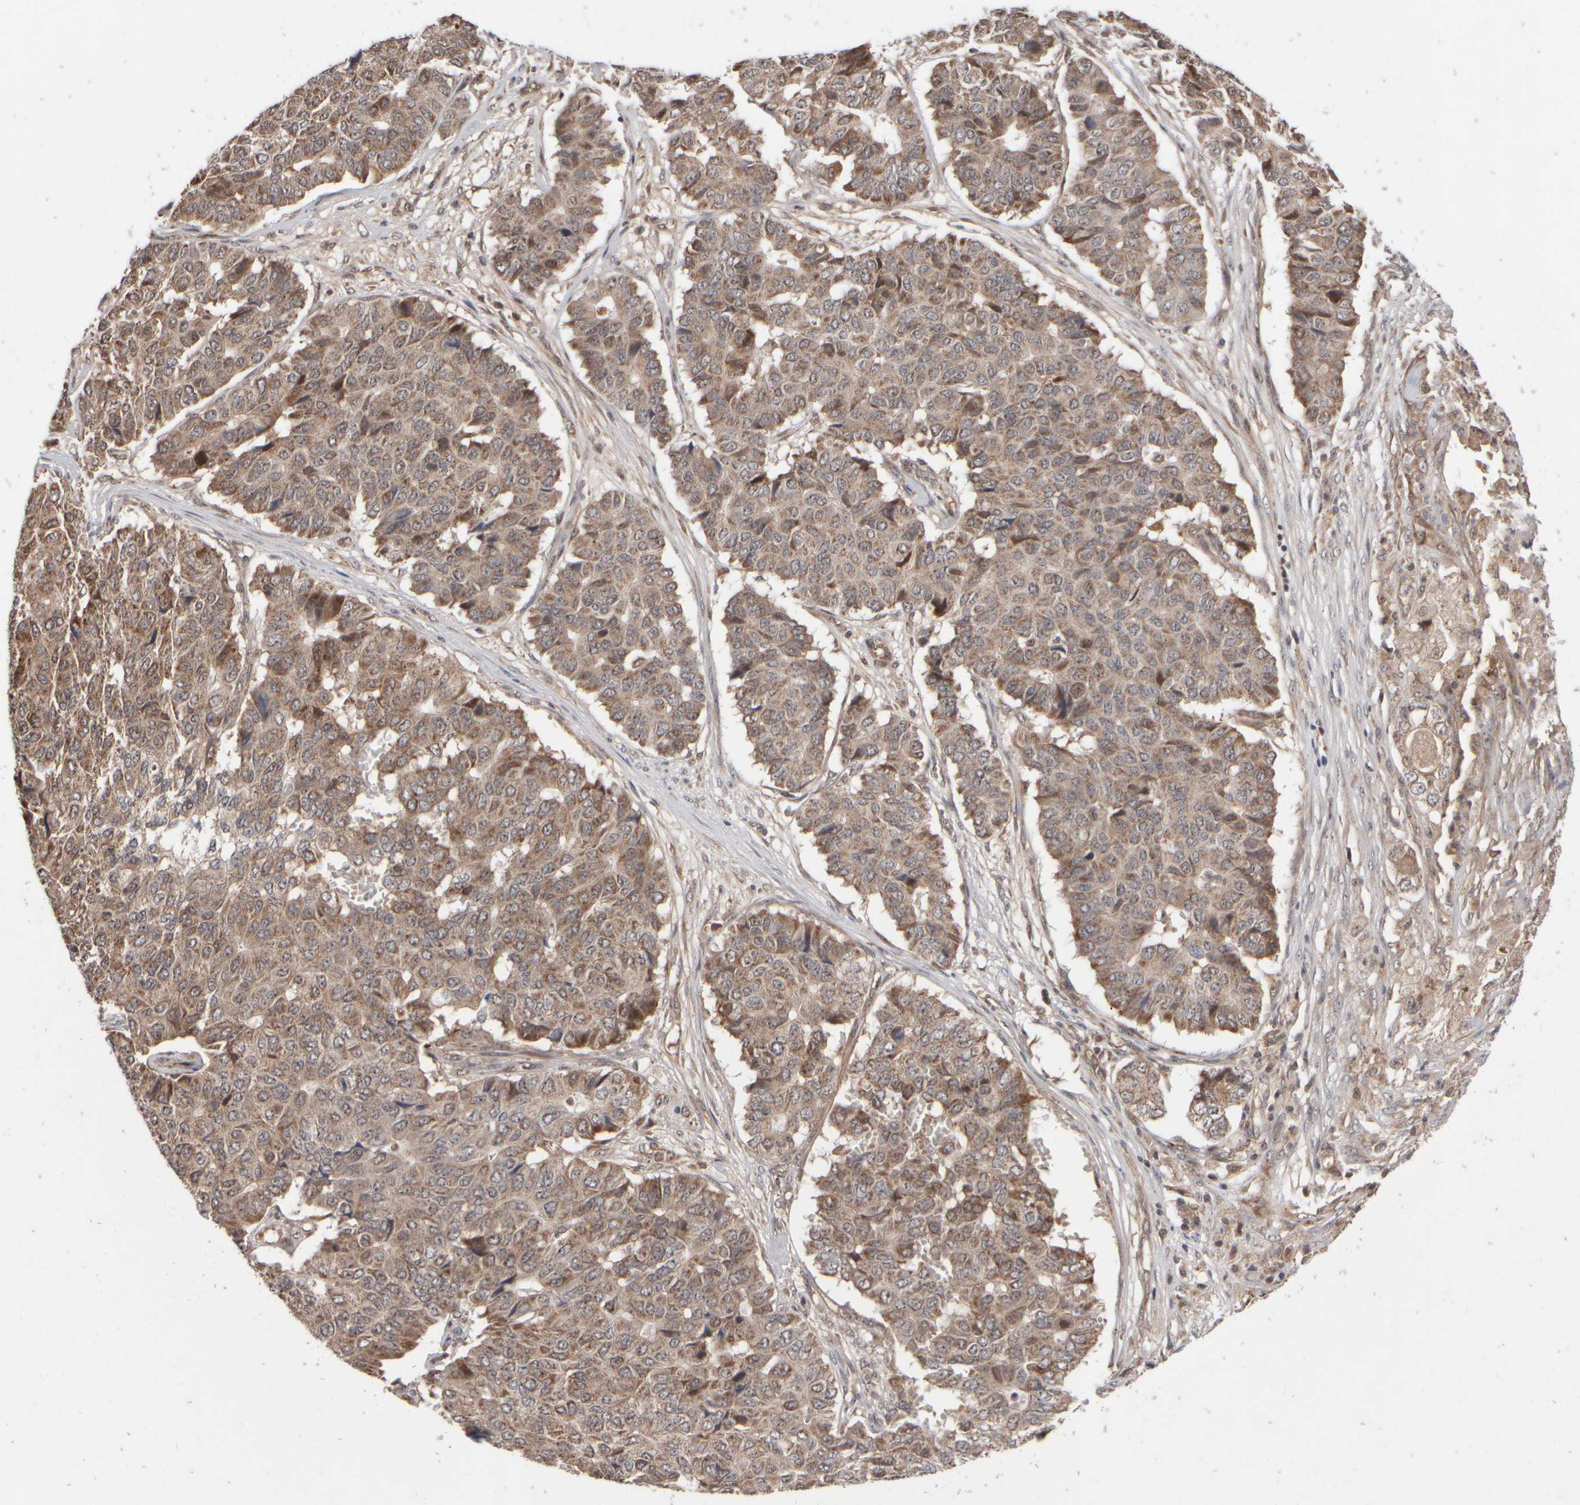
{"staining": {"intensity": "weak", "quantity": ">75%", "location": "cytoplasmic/membranous"}, "tissue": "pancreatic cancer", "cell_type": "Tumor cells", "image_type": "cancer", "snomed": [{"axis": "morphology", "description": "Adenocarcinoma, NOS"}, {"axis": "topography", "description": "Pancreas"}], "caption": "This micrograph shows IHC staining of pancreatic cancer, with low weak cytoplasmic/membranous staining in about >75% of tumor cells.", "gene": "ABHD11", "patient": {"sex": "male", "age": 50}}